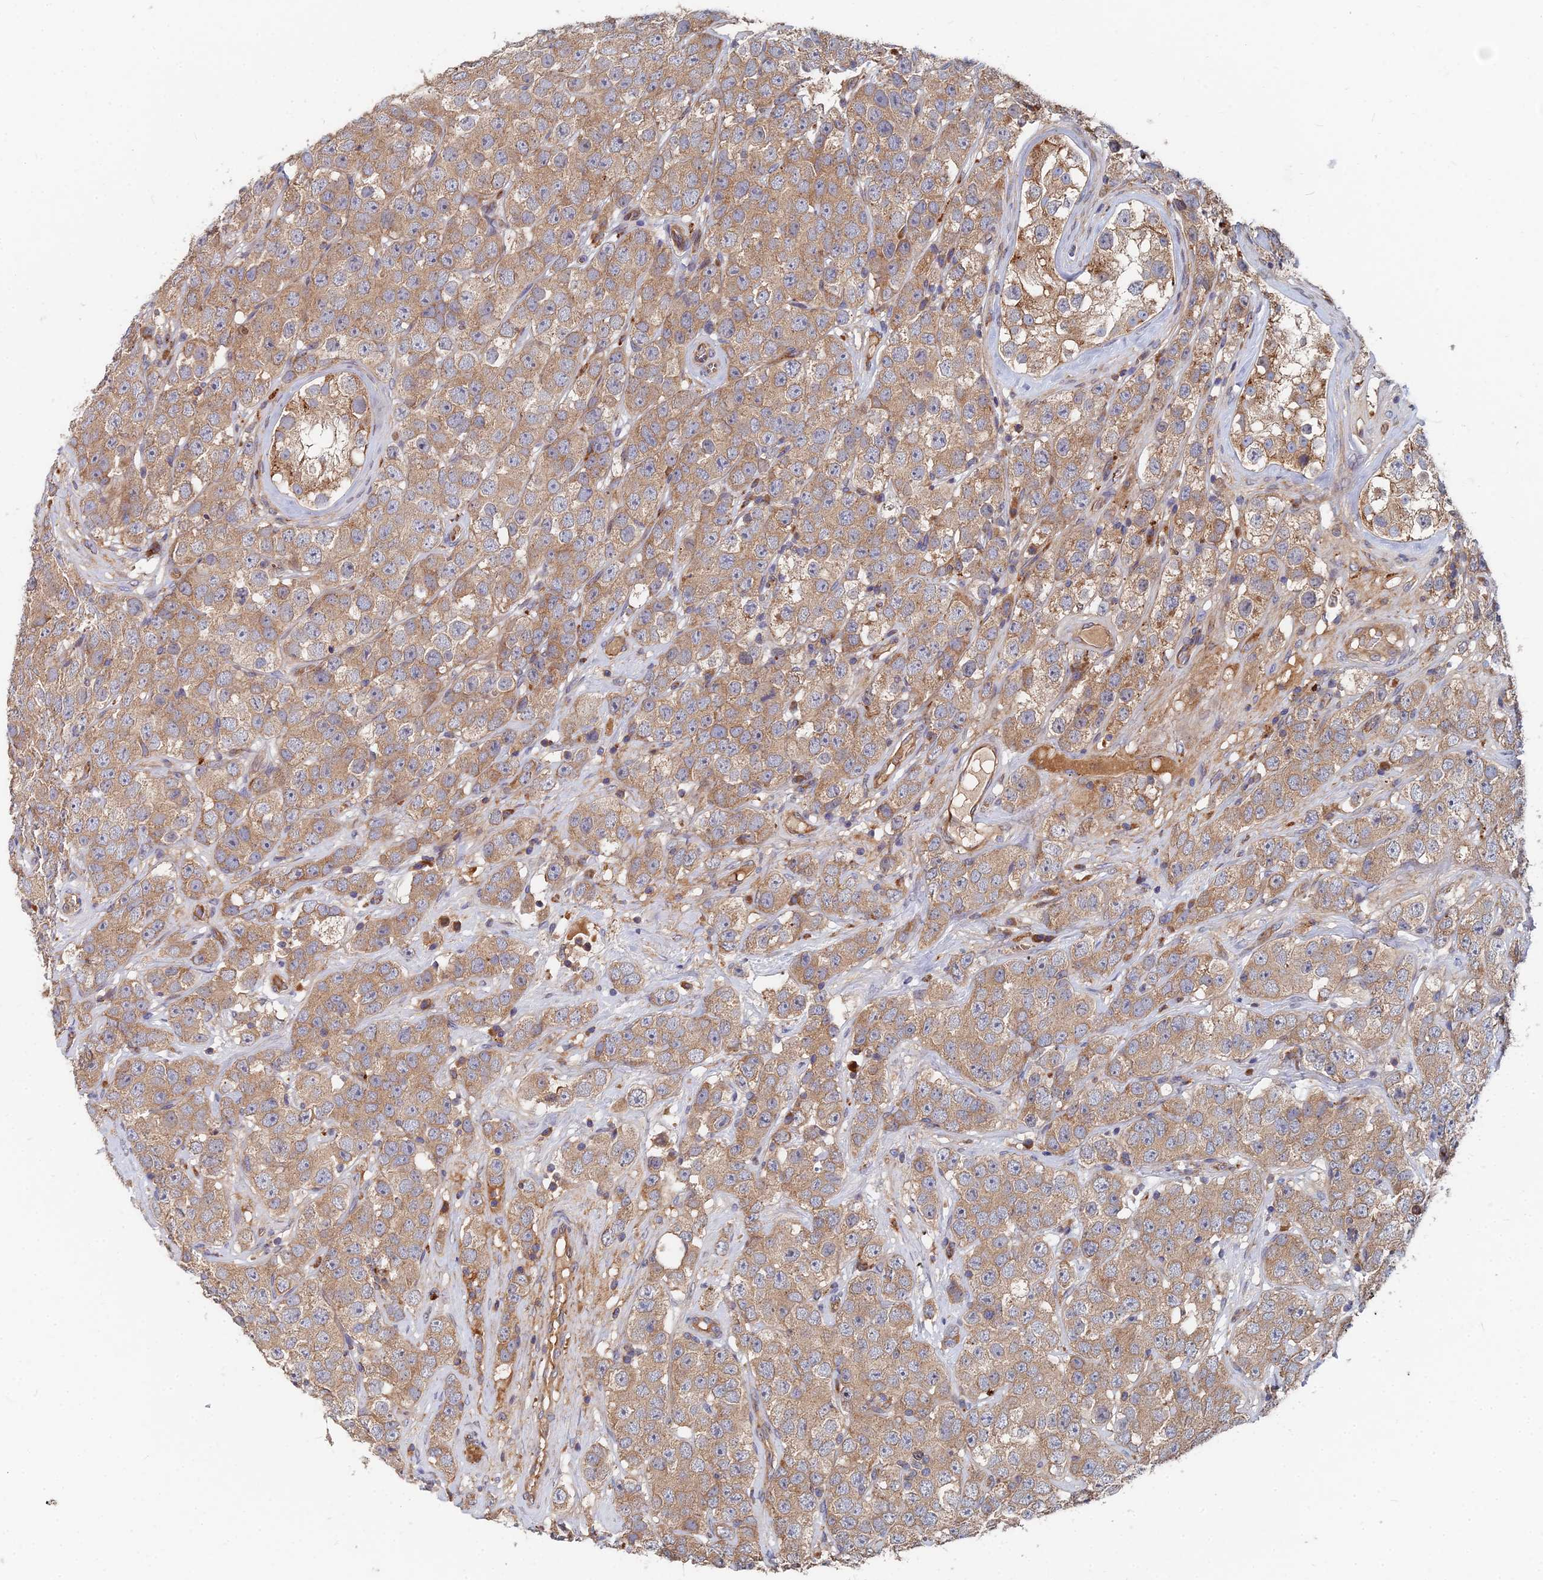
{"staining": {"intensity": "moderate", "quantity": ">75%", "location": "cytoplasmic/membranous"}, "tissue": "testis cancer", "cell_type": "Tumor cells", "image_type": "cancer", "snomed": [{"axis": "morphology", "description": "Seminoma, NOS"}, {"axis": "topography", "description": "Testis"}], "caption": "Immunohistochemical staining of testis cancer (seminoma) reveals medium levels of moderate cytoplasmic/membranous positivity in about >75% of tumor cells.", "gene": "CCZ1", "patient": {"sex": "male", "age": 28}}